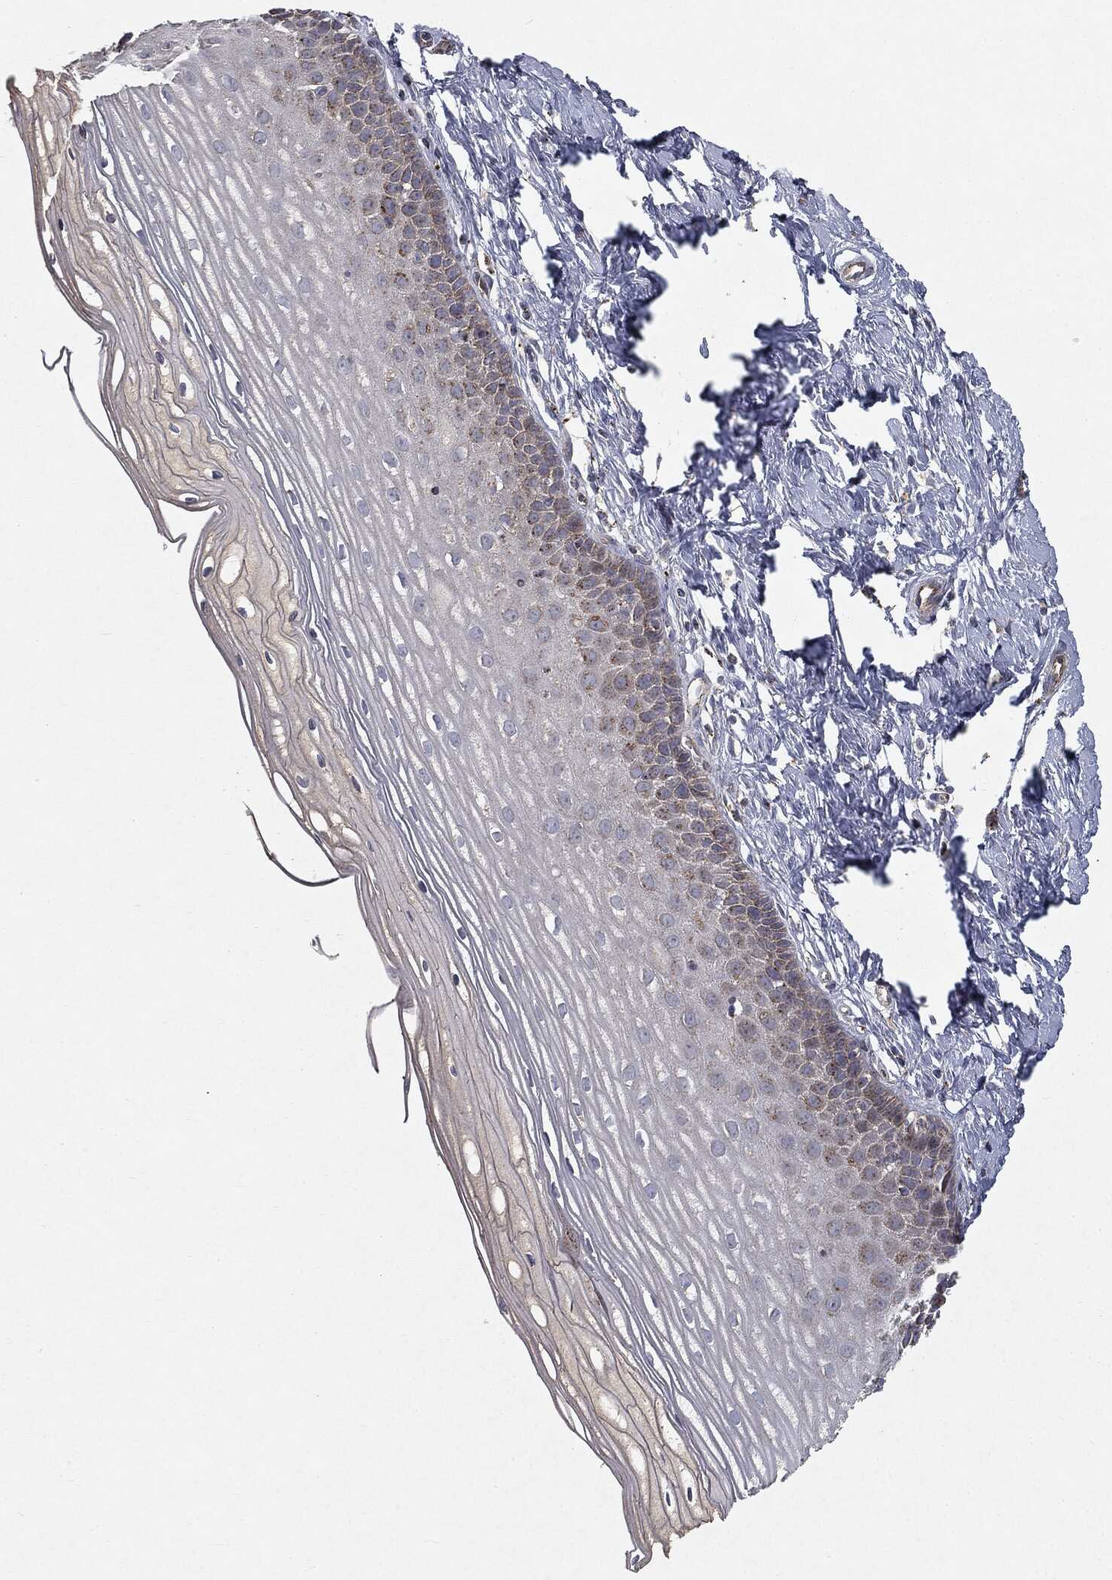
{"staining": {"intensity": "moderate", "quantity": "25%-75%", "location": "cytoplasmic/membranous"}, "tissue": "cervix", "cell_type": "Glandular cells", "image_type": "normal", "snomed": [{"axis": "morphology", "description": "Normal tissue, NOS"}, {"axis": "topography", "description": "Cervix"}], "caption": "Immunohistochemistry (IHC) photomicrograph of benign cervix: cervix stained using immunohistochemistry reveals medium levels of moderate protein expression localized specifically in the cytoplasmic/membranous of glandular cells, appearing as a cytoplasmic/membranous brown color.", "gene": "CTSA", "patient": {"sex": "female", "age": 37}}